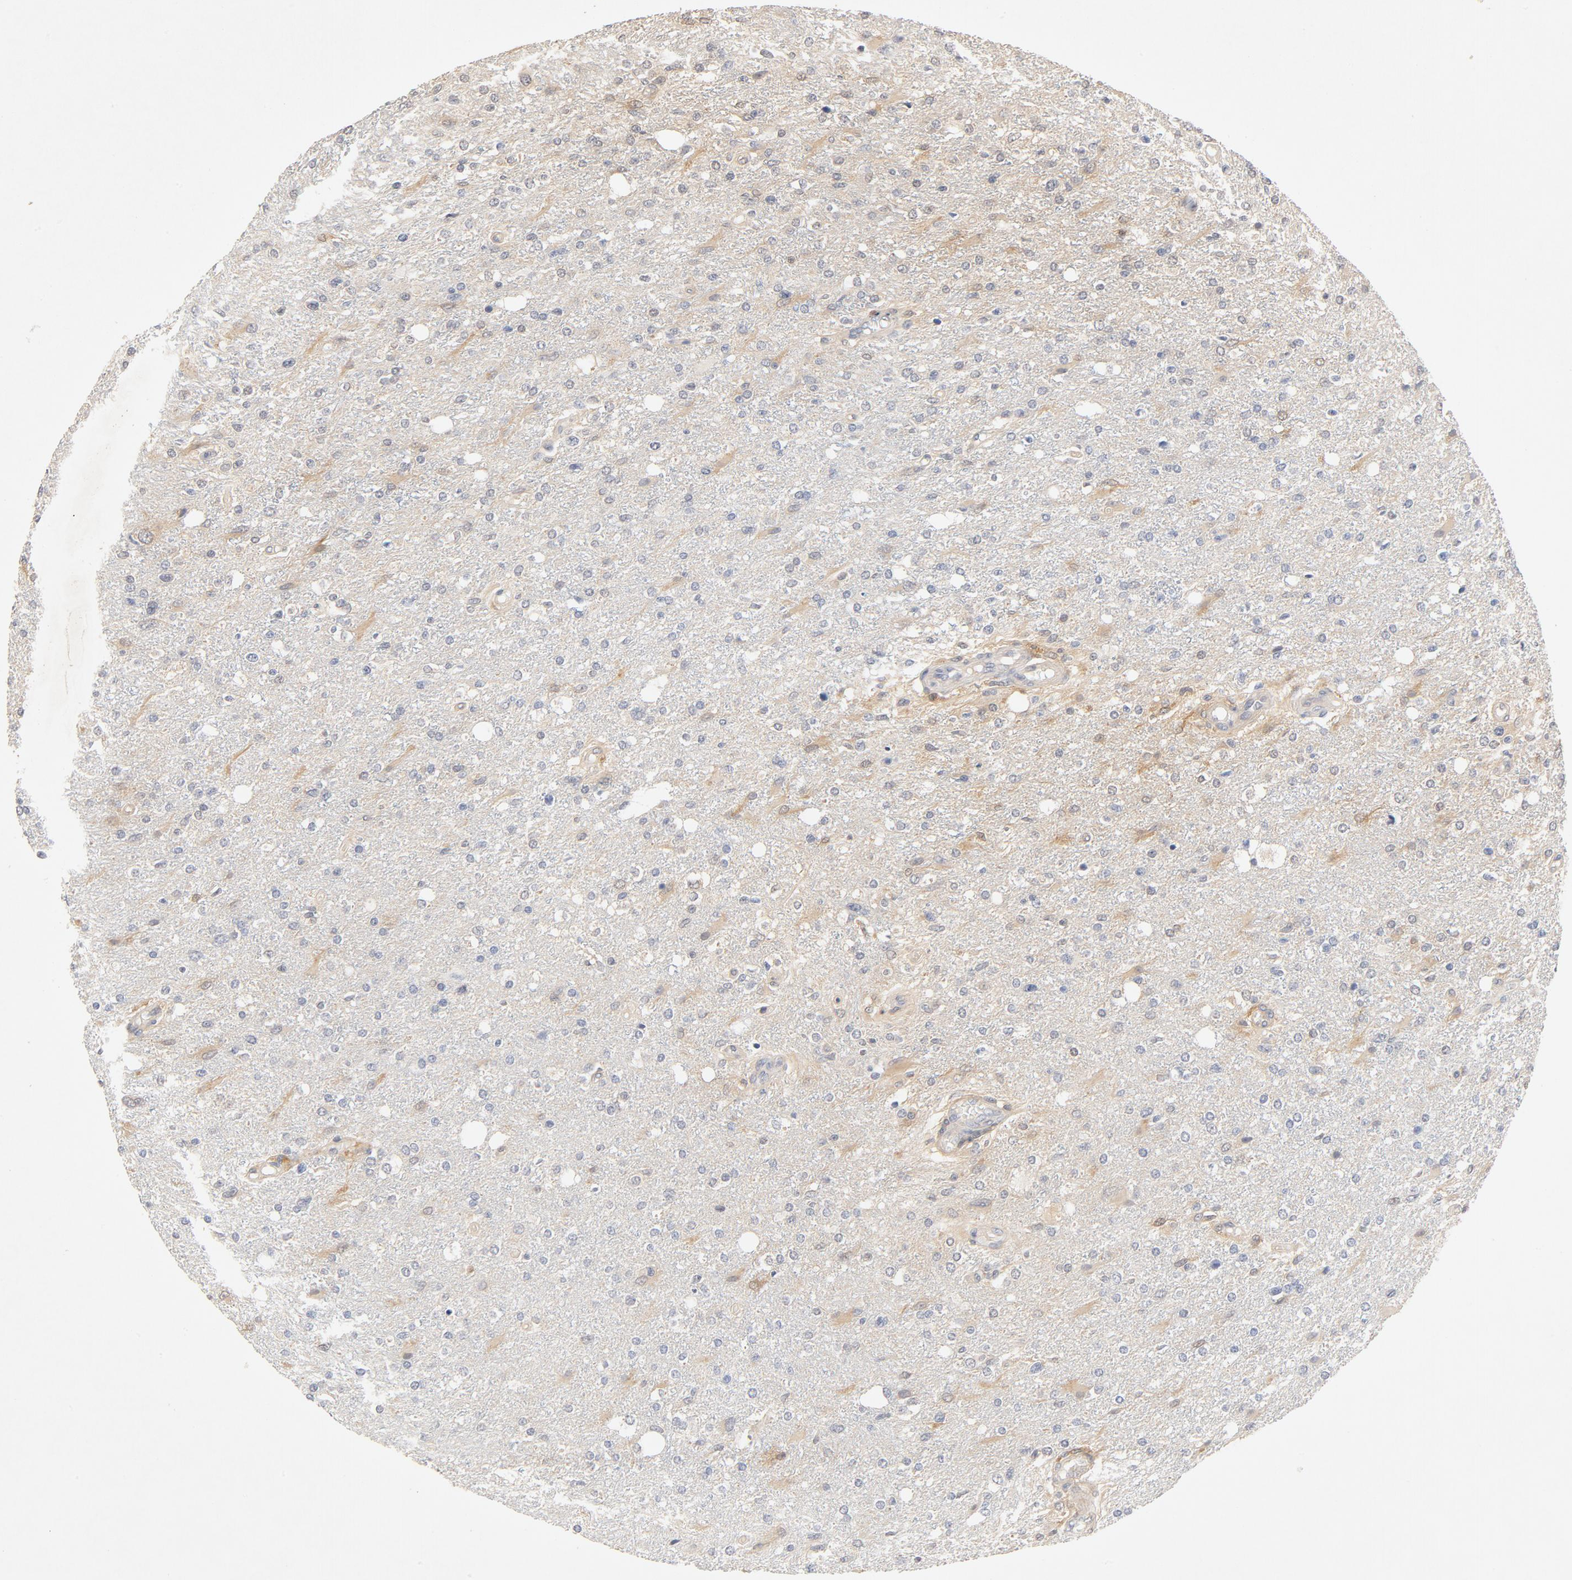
{"staining": {"intensity": "moderate", "quantity": "25%-75%", "location": "cytoplasmic/membranous"}, "tissue": "glioma", "cell_type": "Tumor cells", "image_type": "cancer", "snomed": [{"axis": "morphology", "description": "Glioma, malignant, High grade"}, {"axis": "topography", "description": "Cerebral cortex"}], "caption": "IHC (DAB (3,3'-diaminobenzidine)) staining of human malignant glioma (high-grade) exhibits moderate cytoplasmic/membranous protein positivity in approximately 25%-75% of tumor cells.", "gene": "STAT1", "patient": {"sex": "male", "age": 76}}